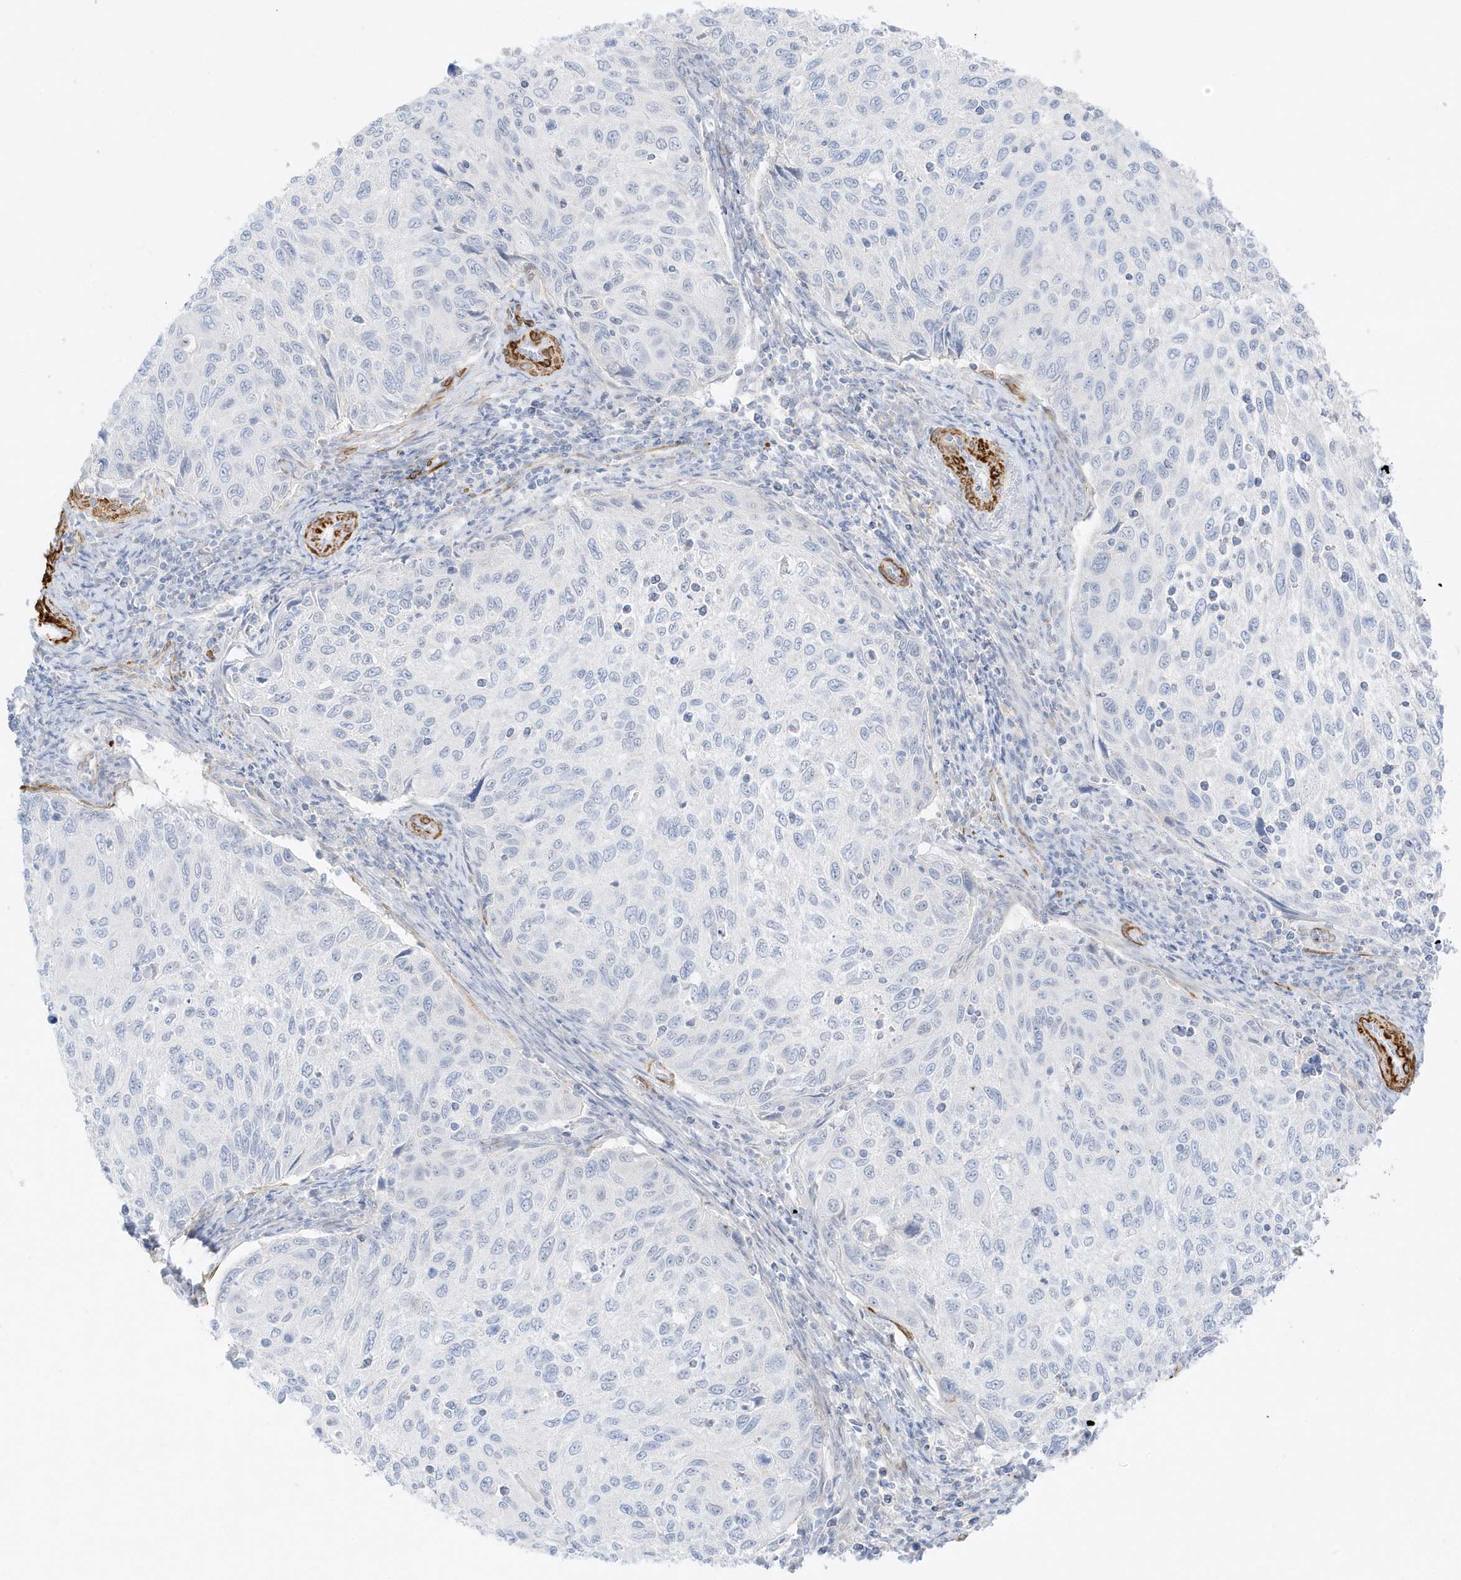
{"staining": {"intensity": "negative", "quantity": "none", "location": "none"}, "tissue": "cervical cancer", "cell_type": "Tumor cells", "image_type": "cancer", "snomed": [{"axis": "morphology", "description": "Squamous cell carcinoma, NOS"}, {"axis": "topography", "description": "Cervix"}], "caption": "A micrograph of human cervical squamous cell carcinoma is negative for staining in tumor cells.", "gene": "SLC22A13", "patient": {"sex": "female", "age": 70}}